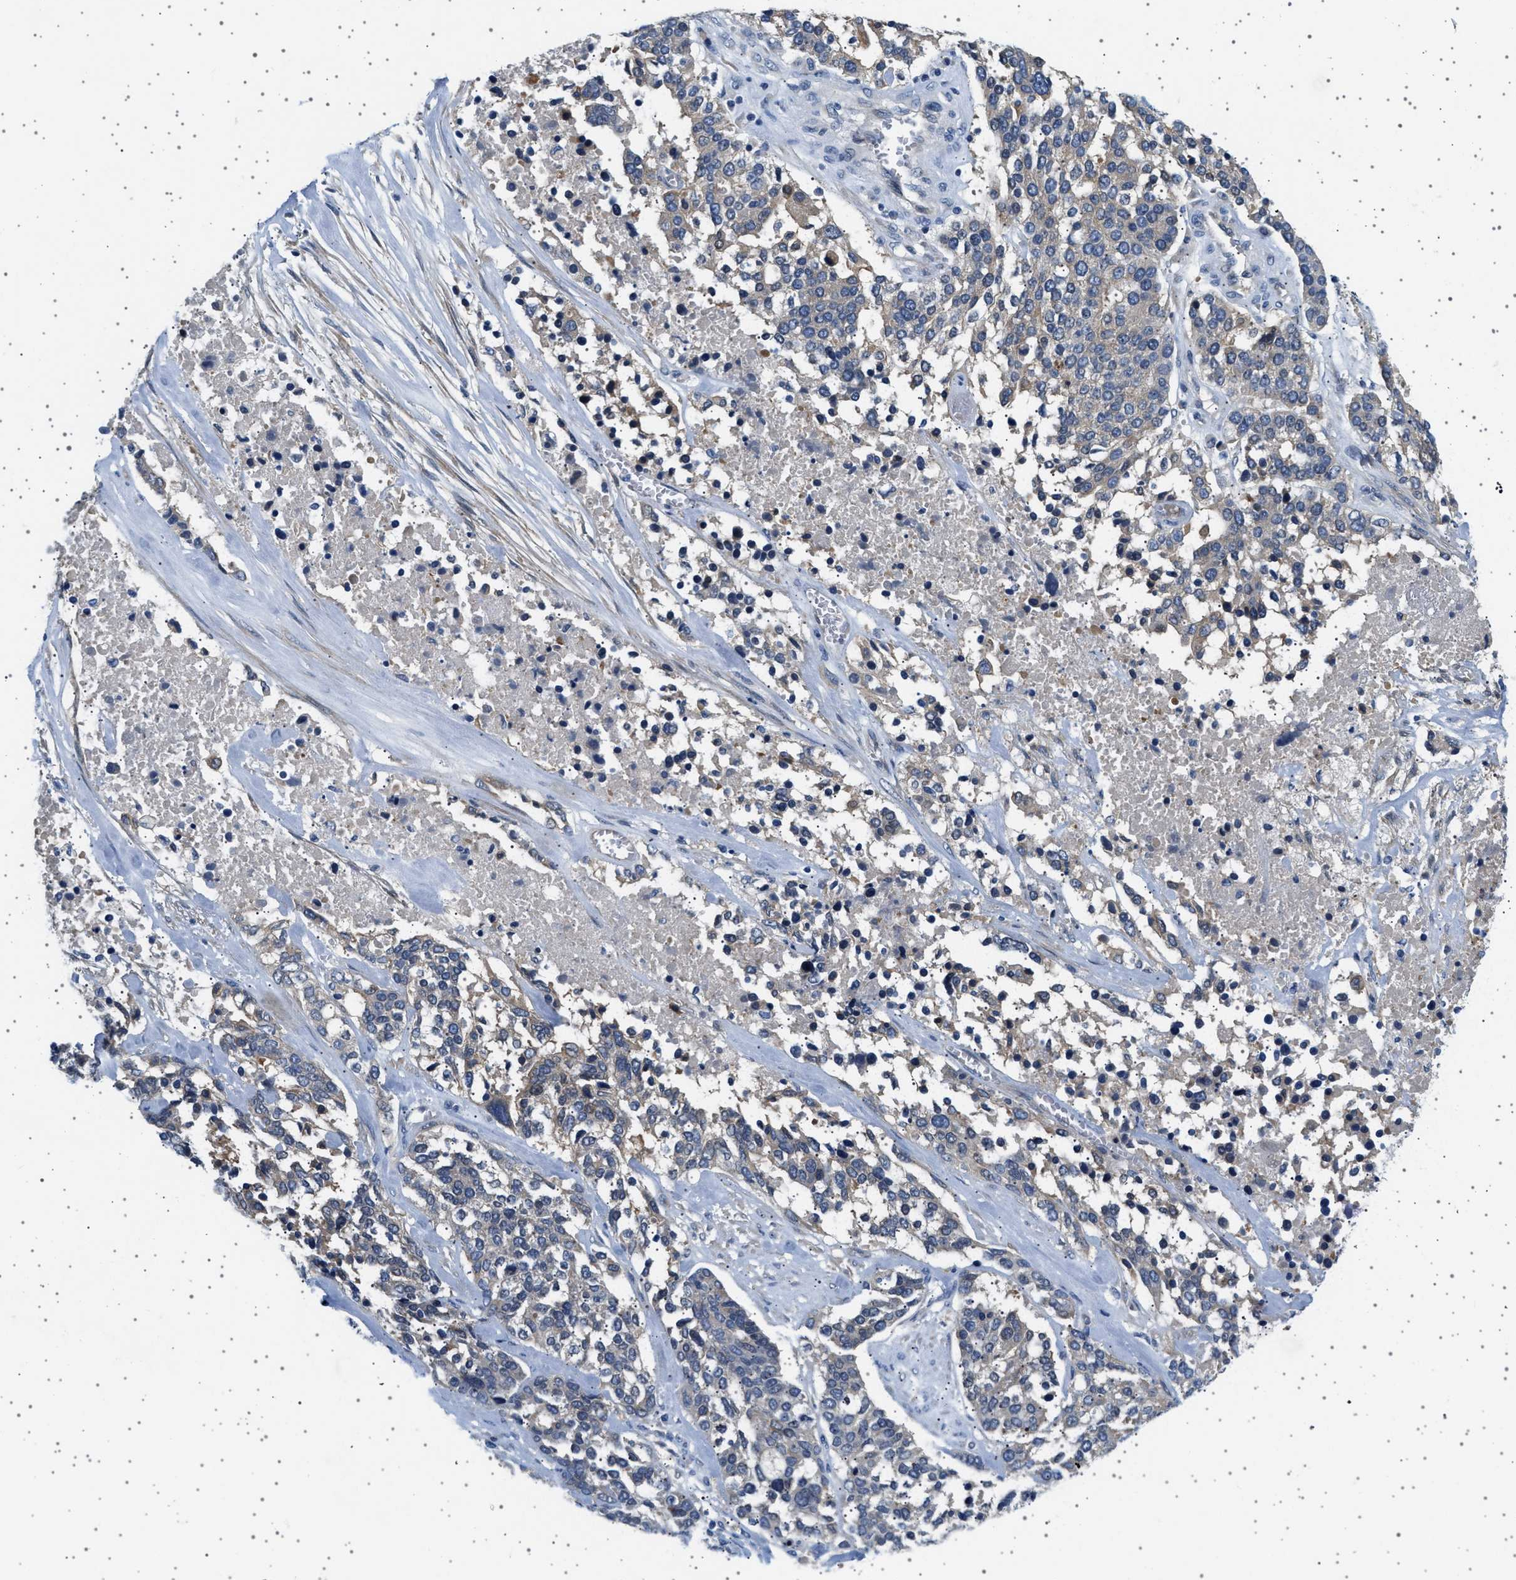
{"staining": {"intensity": "weak", "quantity": "25%-75%", "location": "cytoplasmic/membranous"}, "tissue": "ovarian cancer", "cell_type": "Tumor cells", "image_type": "cancer", "snomed": [{"axis": "morphology", "description": "Cystadenocarcinoma, serous, NOS"}, {"axis": "topography", "description": "Ovary"}], "caption": "DAB (3,3'-diaminobenzidine) immunohistochemical staining of ovarian cancer (serous cystadenocarcinoma) exhibits weak cytoplasmic/membranous protein positivity in about 25%-75% of tumor cells. (Stains: DAB in brown, nuclei in blue, Microscopy: brightfield microscopy at high magnification).", "gene": "PLPP6", "patient": {"sex": "female", "age": 44}}